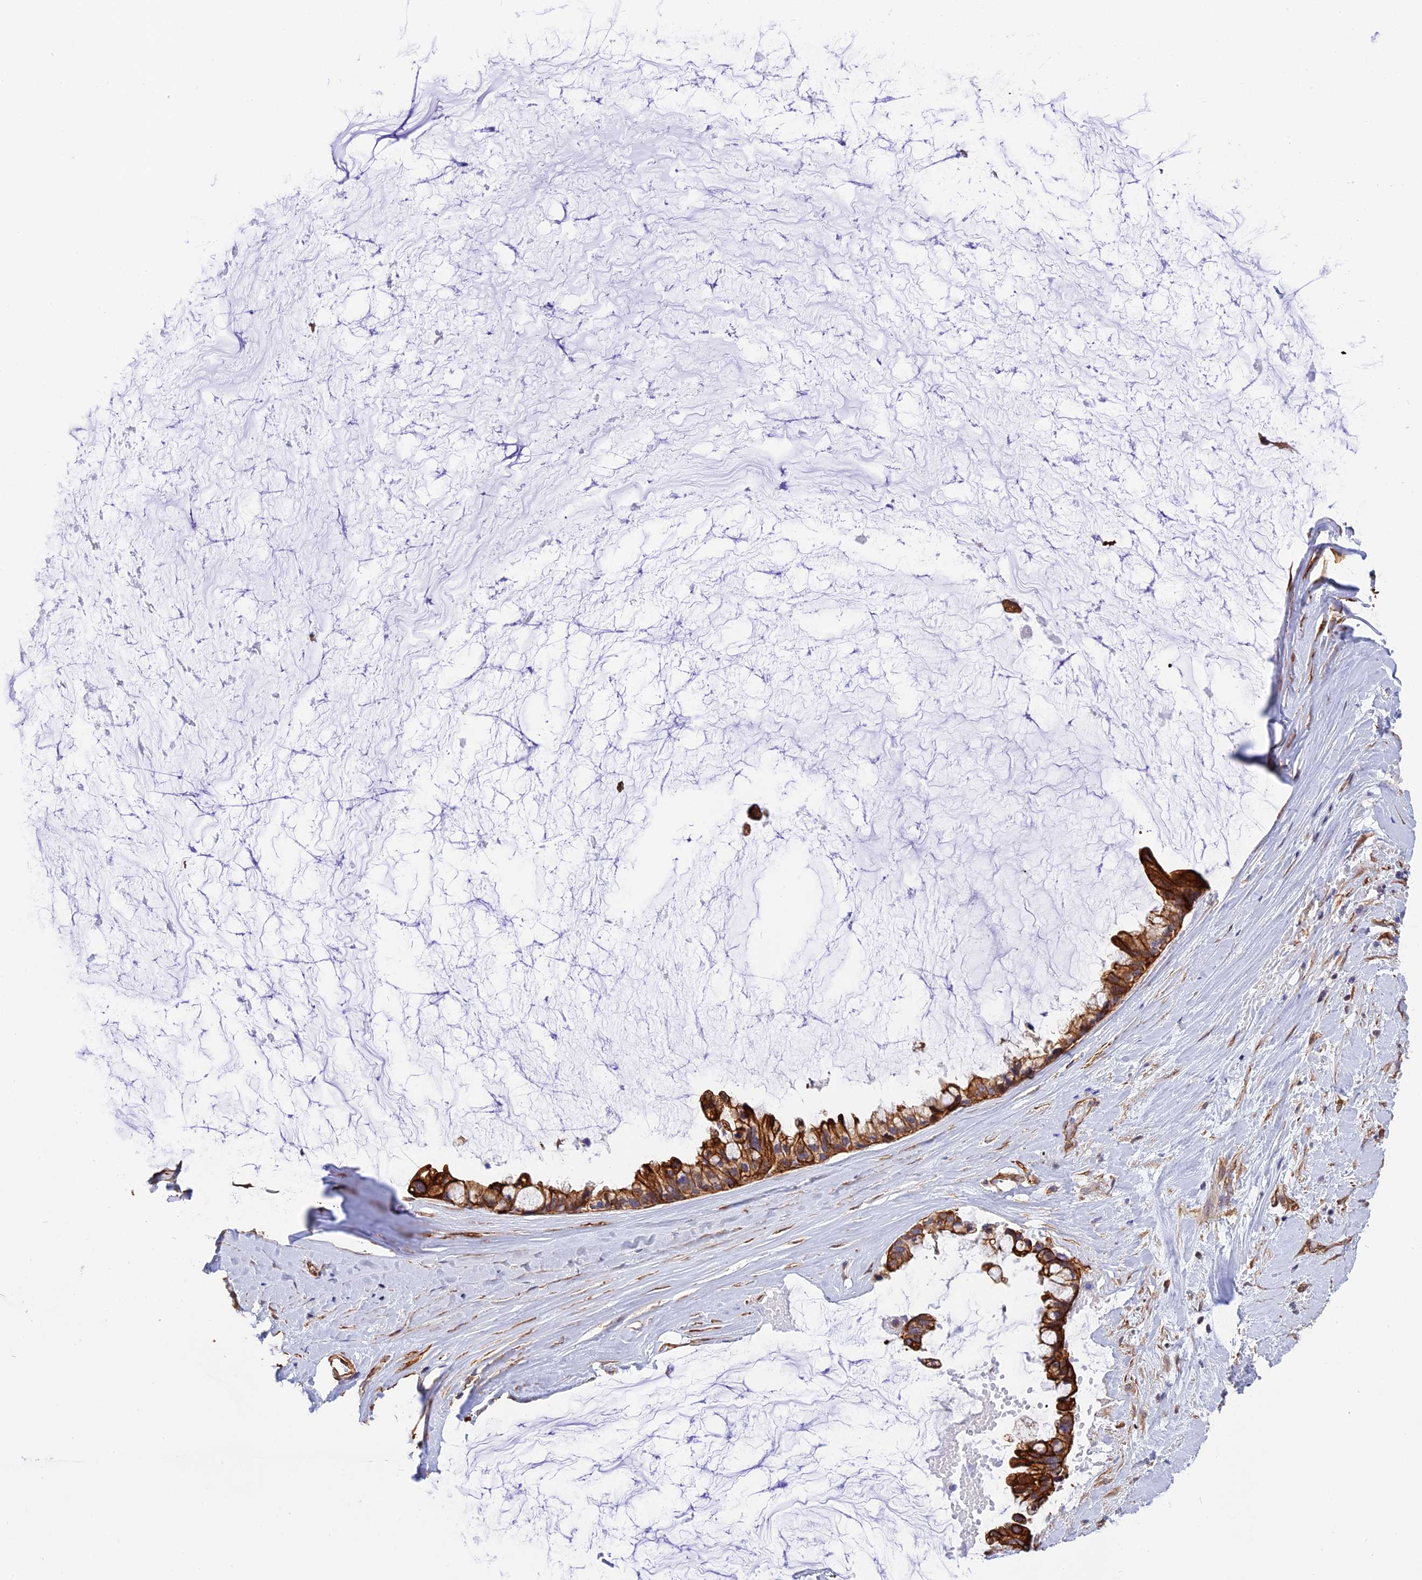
{"staining": {"intensity": "moderate", "quantity": ">75%", "location": "cytoplasmic/membranous"}, "tissue": "ovarian cancer", "cell_type": "Tumor cells", "image_type": "cancer", "snomed": [{"axis": "morphology", "description": "Cystadenocarcinoma, mucinous, NOS"}, {"axis": "topography", "description": "Ovary"}], "caption": "Ovarian cancer (mucinous cystadenocarcinoma) was stained to show a protein in brown. There is medium levels of moderate cytoplasmic/membranous staining in approximately >75% of tumor cells. The staining was performed using DAB (3,3'-diaminobenzidine), with brown indicating positive protein expression. Nuclei are stained blue with hematoxylin.", "gene": "R3HDM4", "patient": {"sex": "female", "age": 39}}